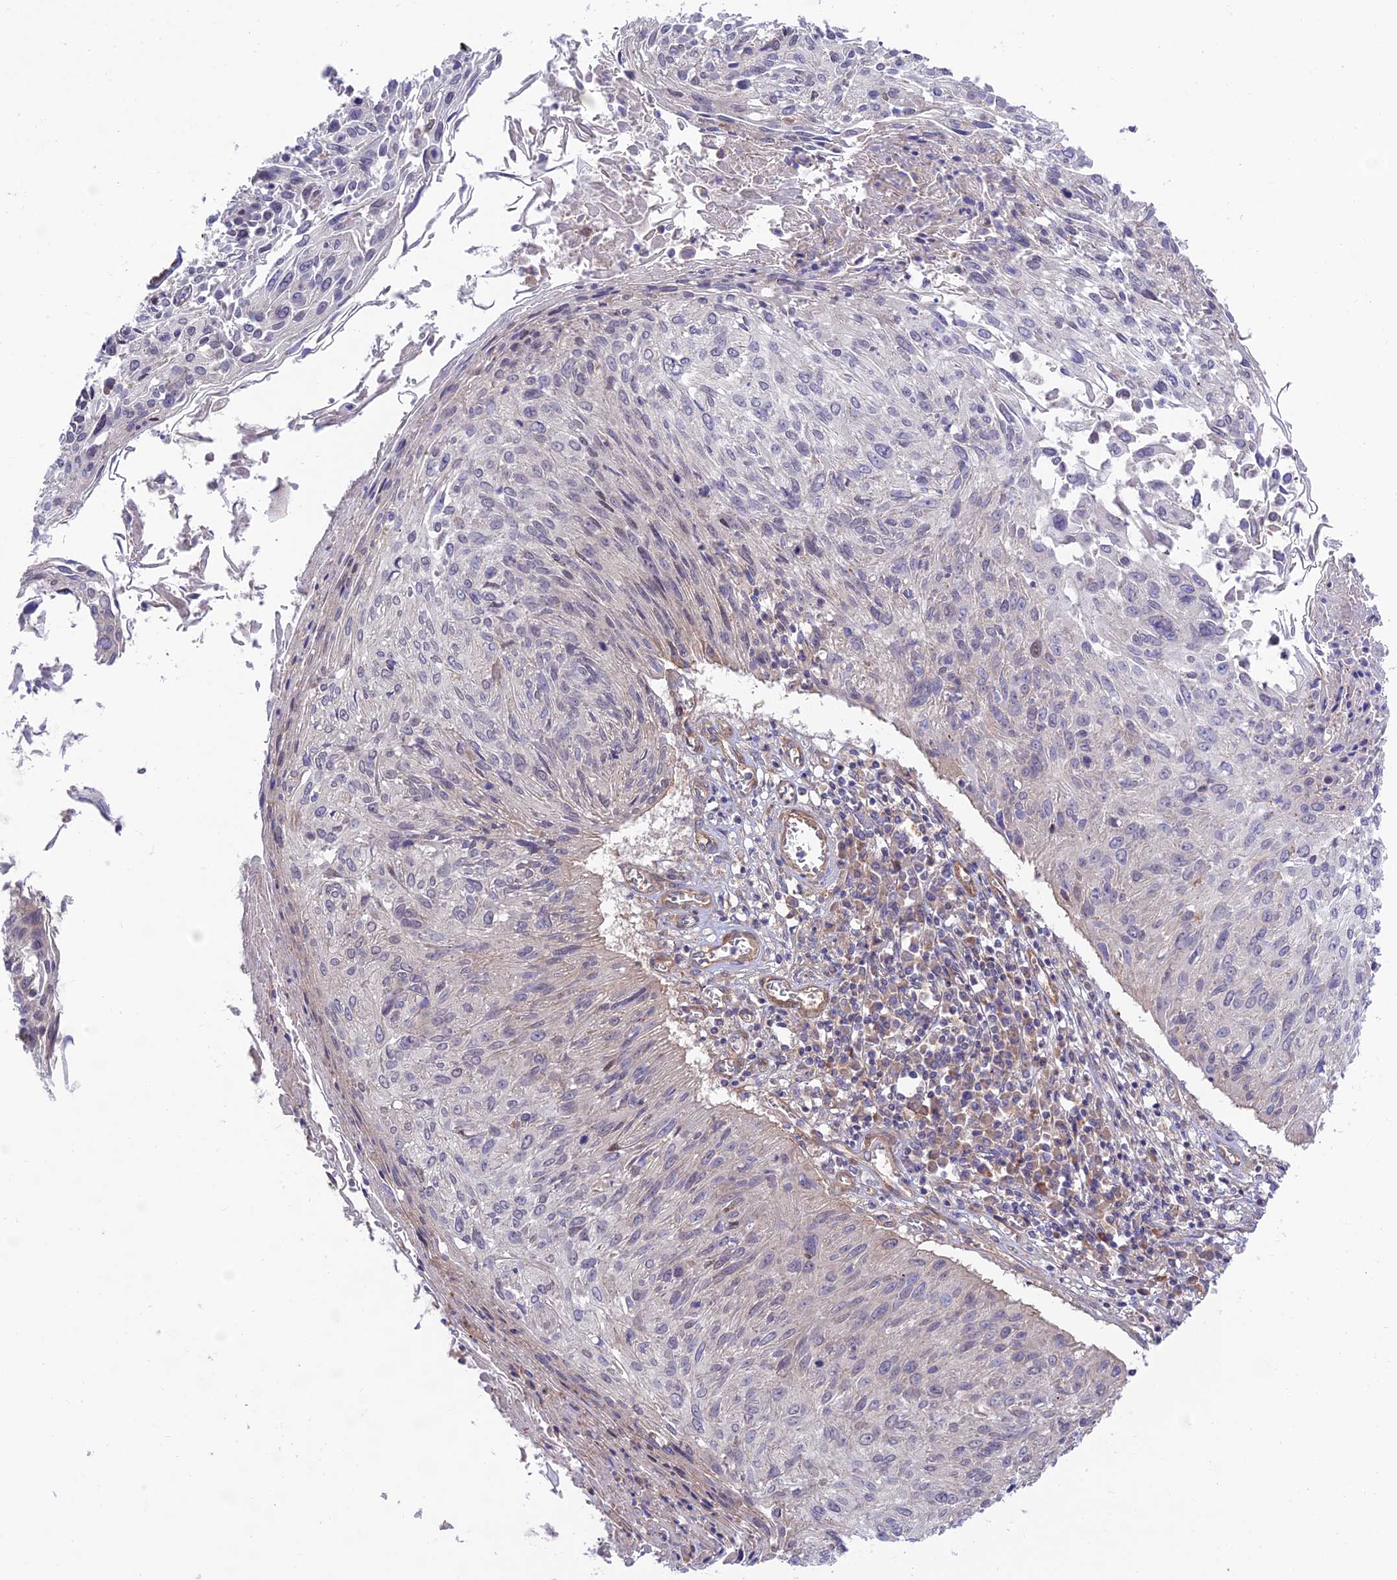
{"staining": {"intensity": "negative", "quantity": "none", "location": "none"}, "tissue": "cervical cancer", "cell_type": "Tumor cells", "image_type": "cancer", "snomed": [{"axis": "morphology", "description": "Squamous cell carcinoma, NOS"}, {"axis": "topography", "description": "Cervix"}], "caption": "Human cervical squamous cell carcinoma stained for a protein using IHC shows no staining in tumor cells.", "gene": "KCNAB1", "patient": {"sex": "female", "age": 51}}